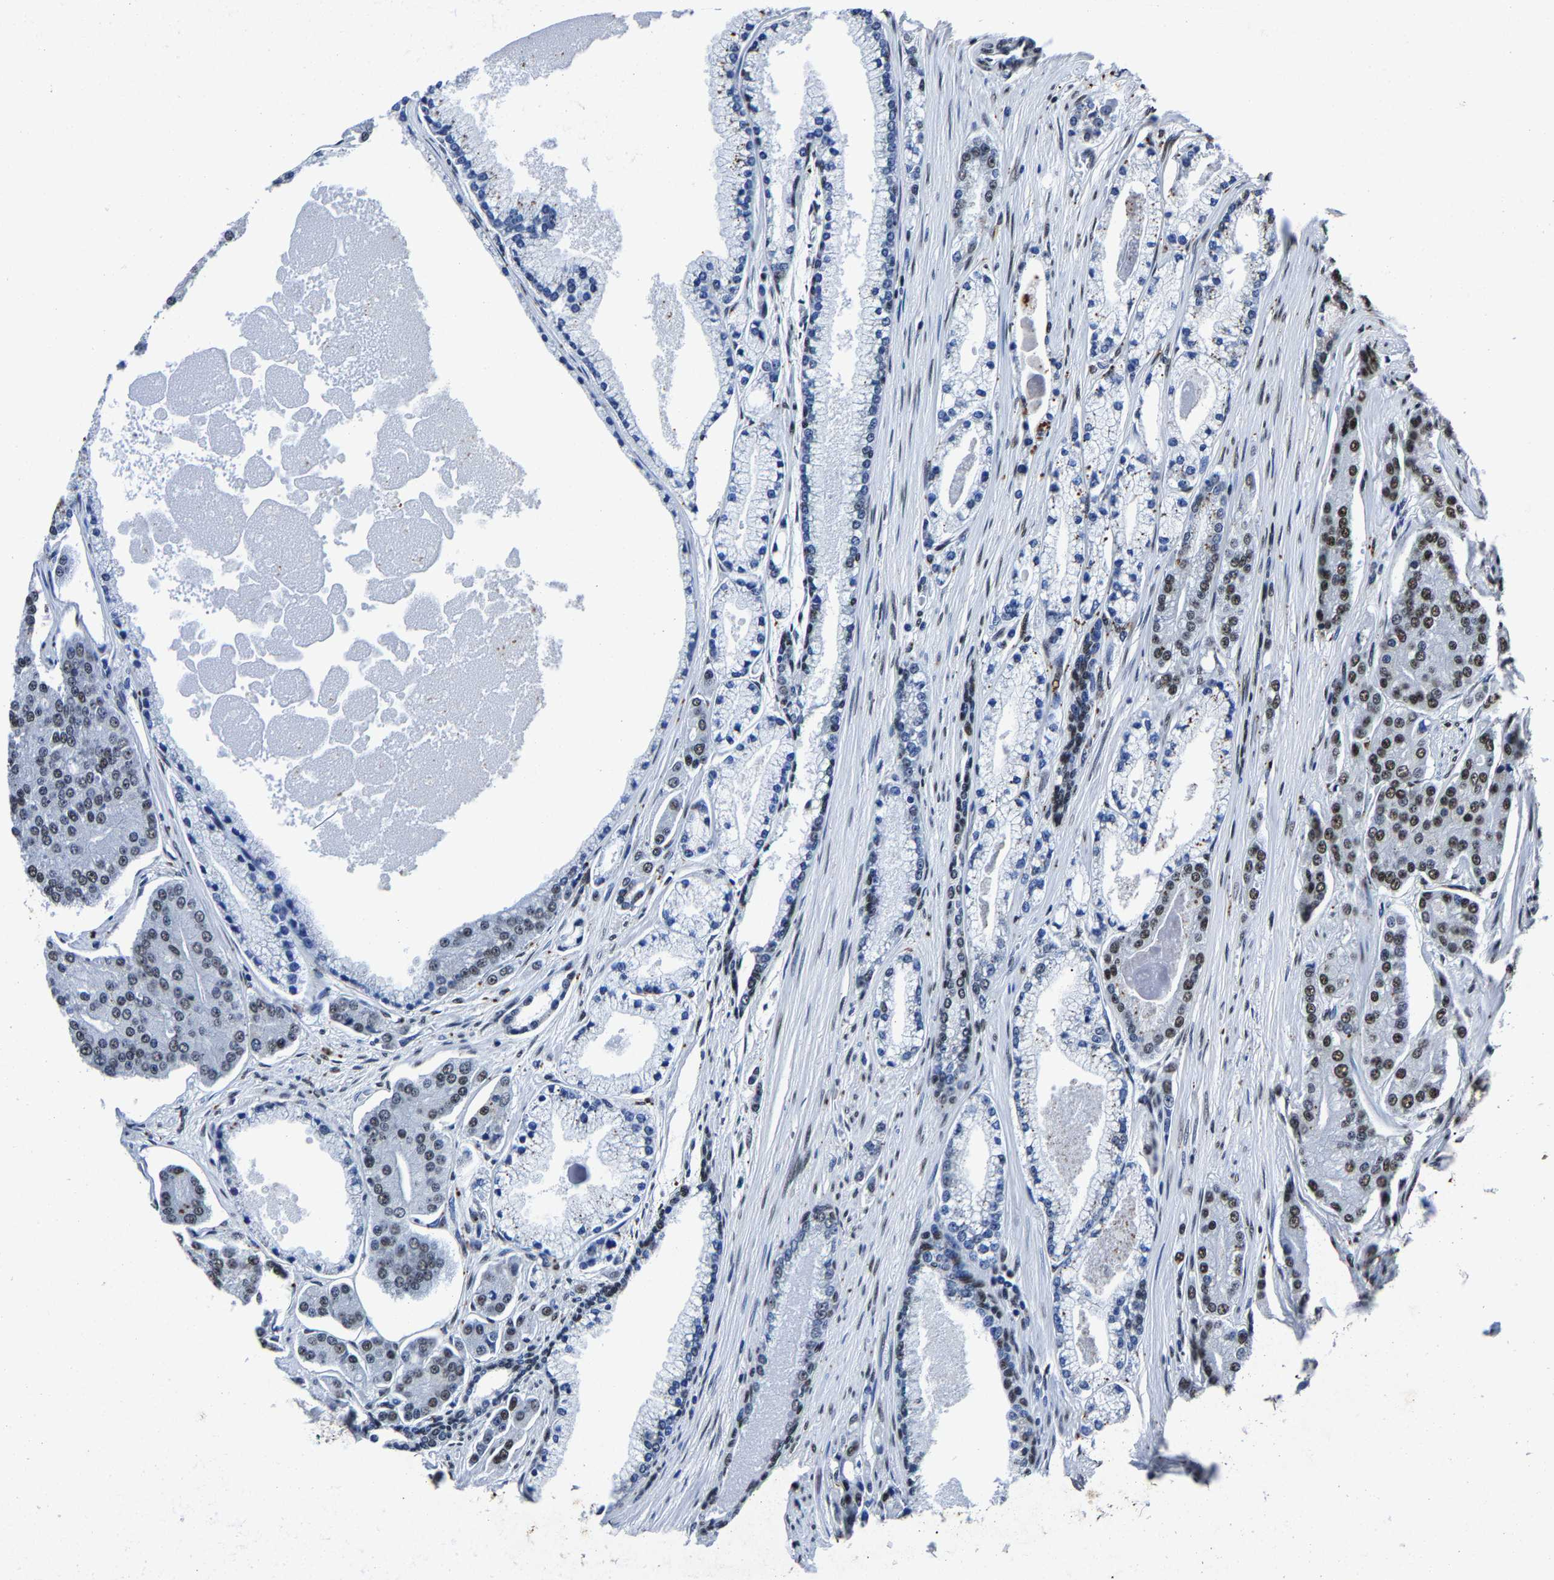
{"staining": {"intensity": "moderate", "quantity": "25%-75%", "location": "nuclear"}, "tissue": "prostate cancer", "cell_type": "Tumor cells", "image_type": "cancer", "snomed": [{"axis": "morphology", "description": "Adenocarcinoma, High grade"}, {"axis": "topography", "description": "Prostate"}], "caption": "IHC of human high-grade adenocarcinoma (prostate) displays medium levels of moderate nuclear staining in approximately 25%-75% of tumor cells.", "gene": "RBM45", "patient": {"sex": "male", "age": 71}}